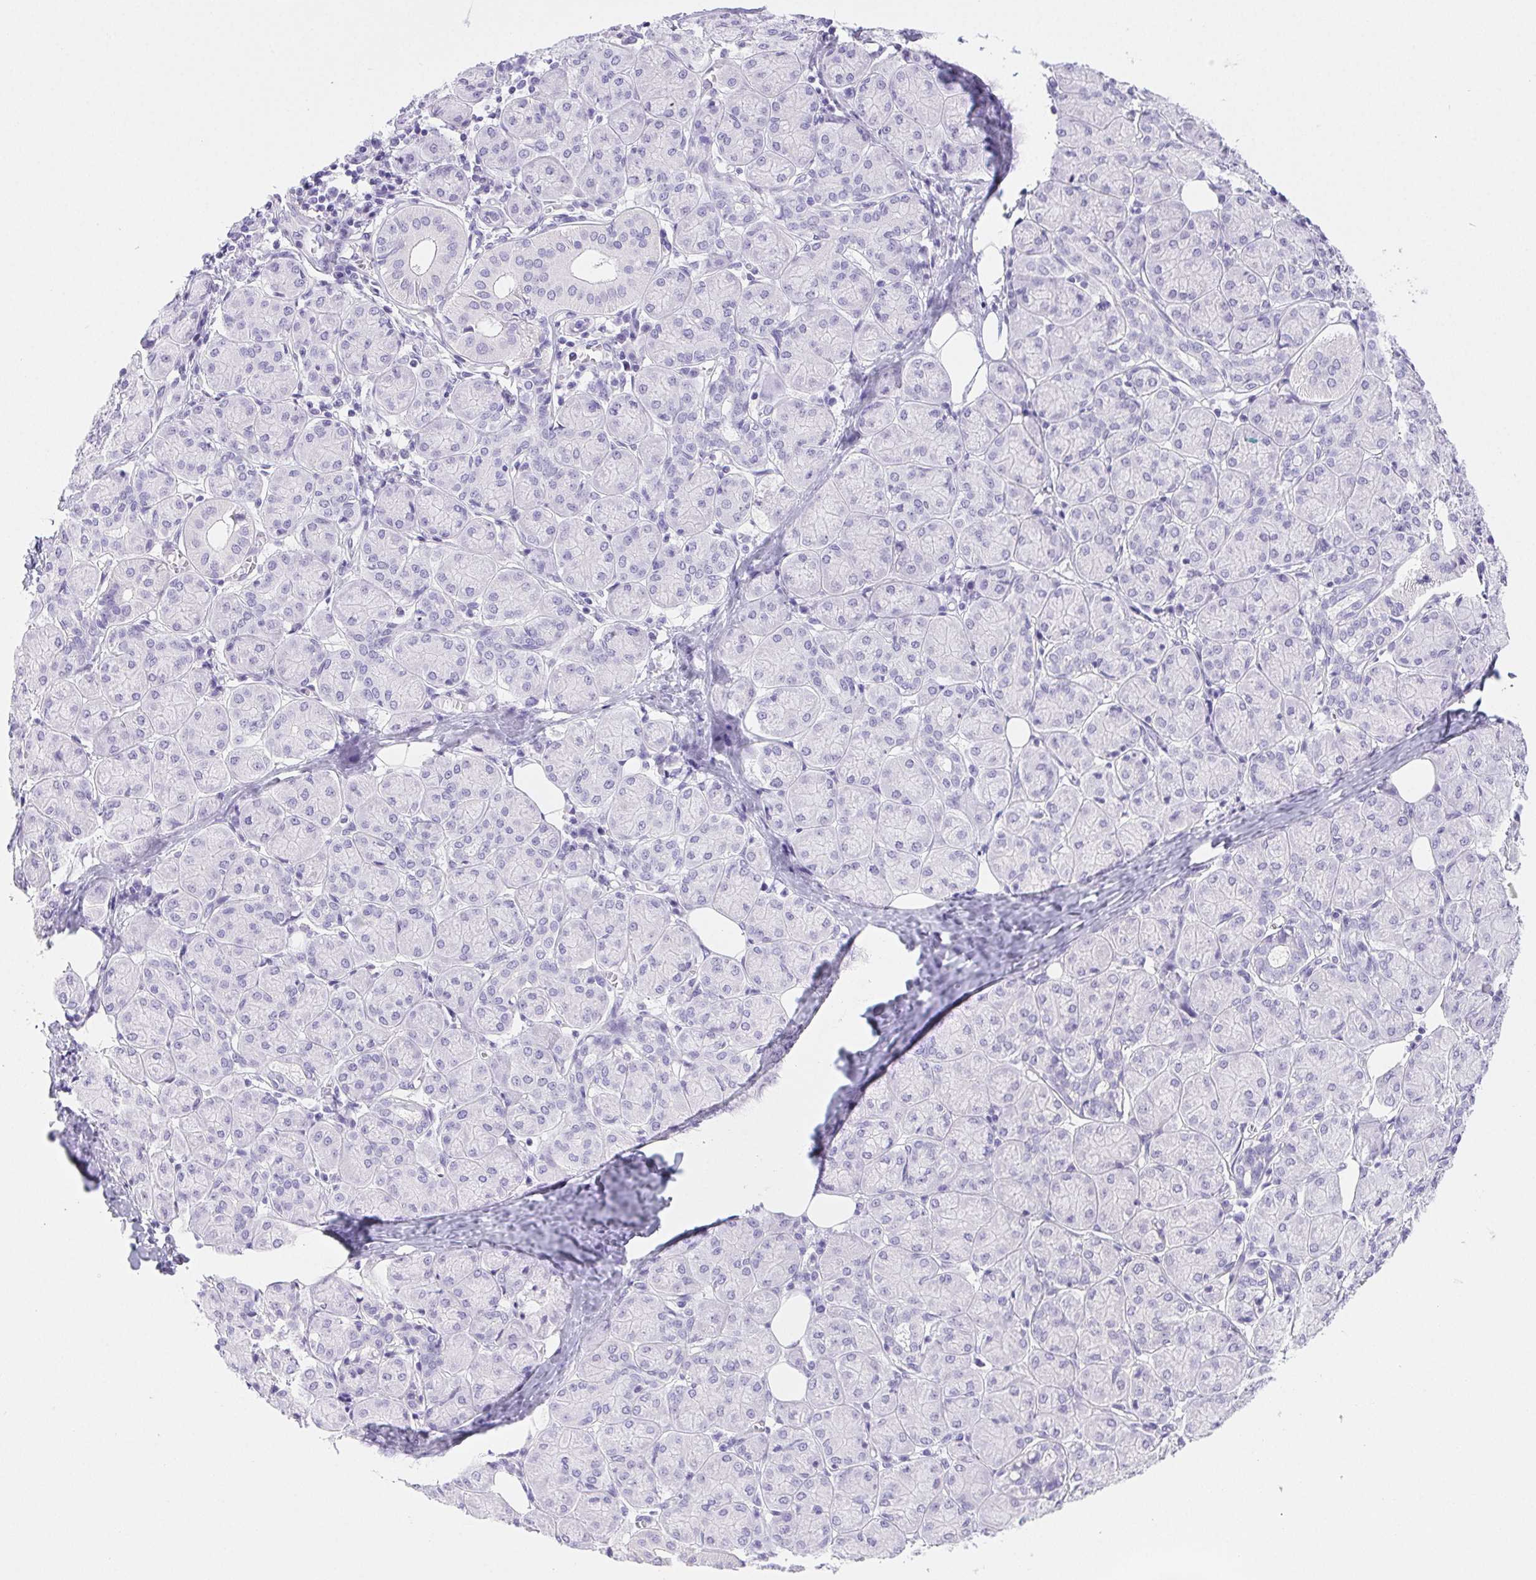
{"staining": {"intensity": "negative", "quantity": "none", "location": "none"}, "tissue": "salivary gland", "cell_type": "Glandular cells", "image_type": "normal", "snomed": [{"axis": "morphology", "description": "Normal tissue, NOS"}, {"axis": "morphology", "description": "Inflammation, NOS"}, {"axis": "topography", "description": "Lymph node"}, {"axis": "topography", "description": "Salivary gland"}], "caption": "An immunohistochemistry photomicrograph of unremarkable salivary gland is shown. There is no staining in glandular cells of salivary gland.", "gene": "PNLIP", "patient": {"sex": "male", "age": 3}}